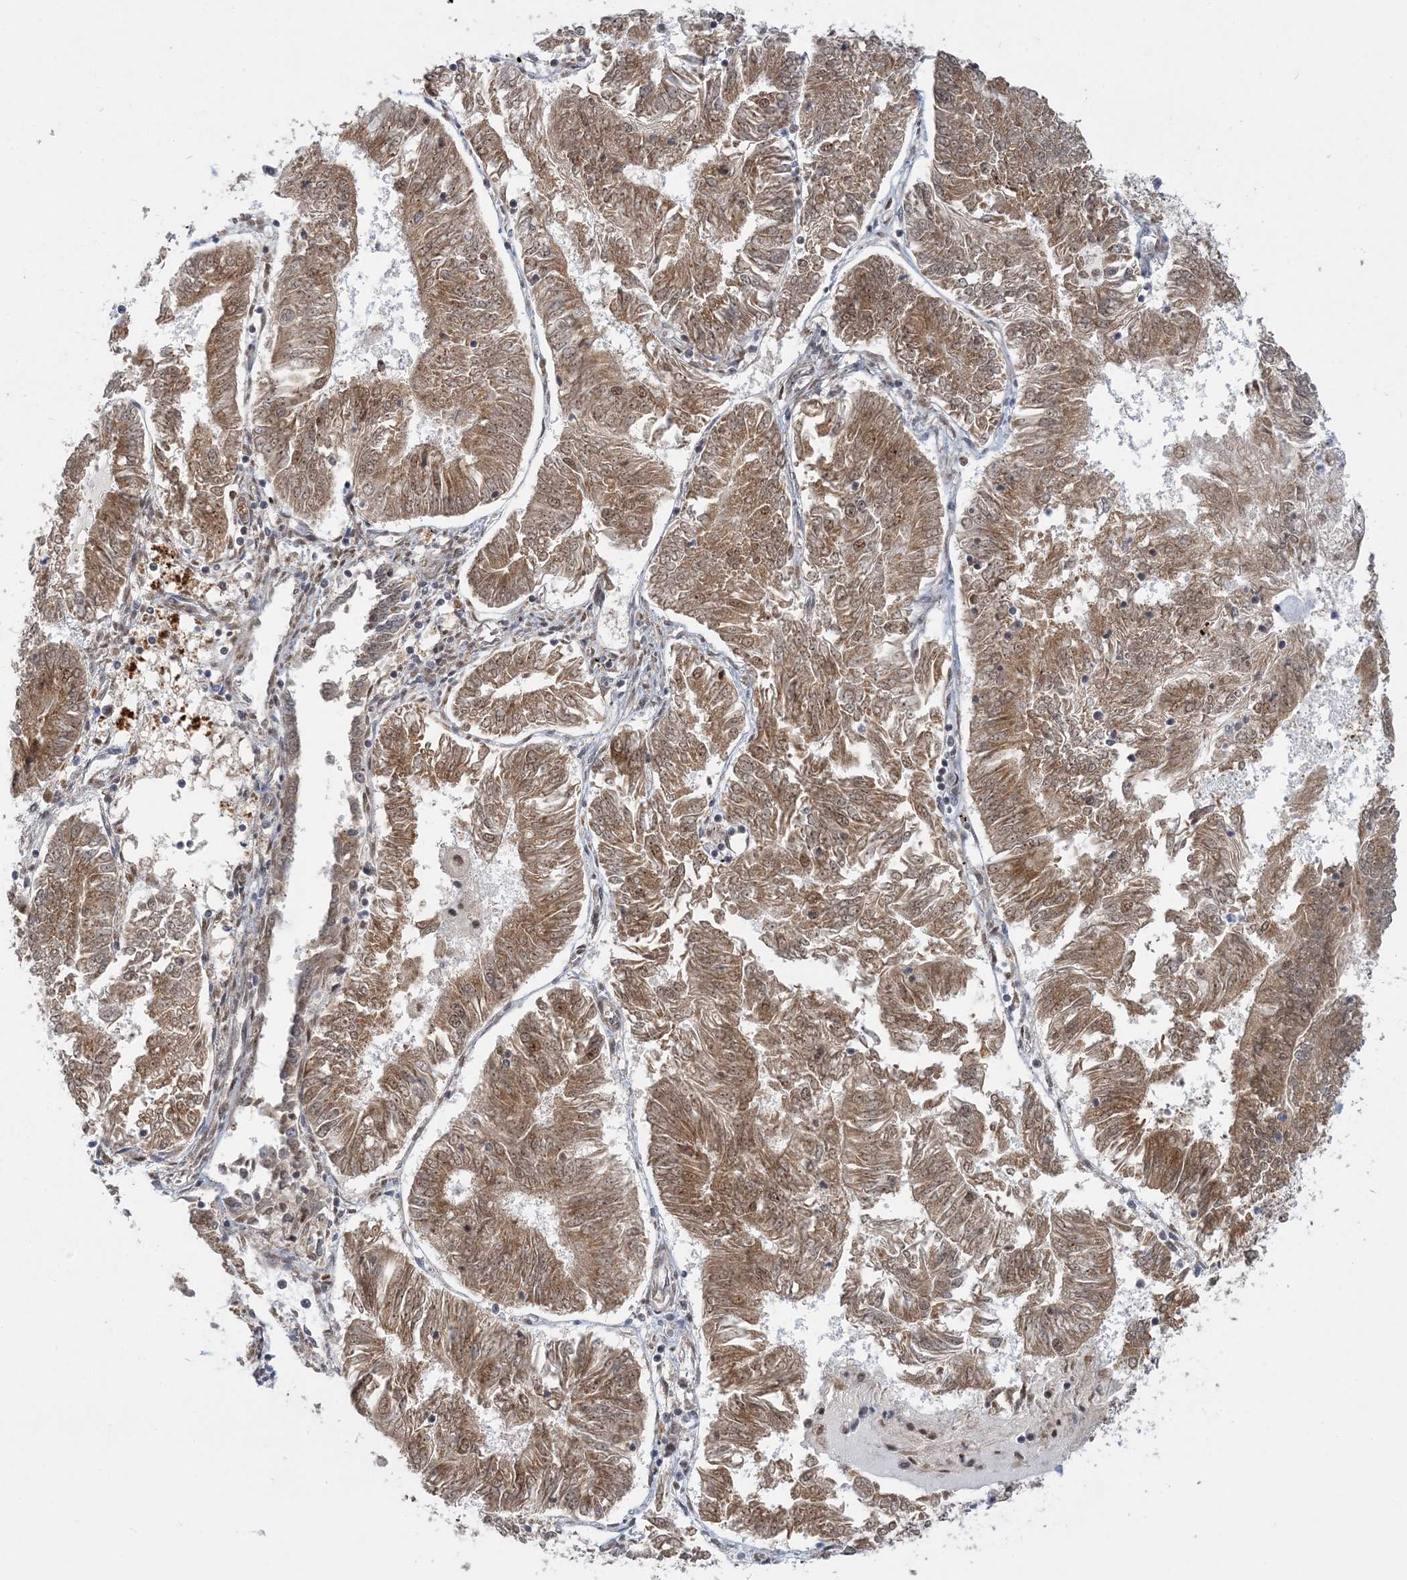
{"staining": {"intensity": "moderate", "quantity": ">75%", "location": "cytoplasmic/membranous"}, "tissue": "endometrial cancer", "cell_type": "Tumor cells", "image_type": "cancer", "snomed": [{"axis": "morphology", "description": "Adenocarcinoma, NOS"}, {"axis": "topography", "description": "Endometrium"}], "caption": "Immunohistochemistry (IHC) staining of endometrial adenocarcinoma, which displays medium levels of moderate cytoplasmic/membranous staining in about >75% of tumor cells indicating moderate cytoplasmic/membranous protein expression. The staining was performed using DAB (3,3'-diaminobenzidine) (brown) for protein detection and nuclei were counterstained in hematoxylin (blue).", "gene": "PLRG1", "patient": {"sex": "female", "age": 58}}